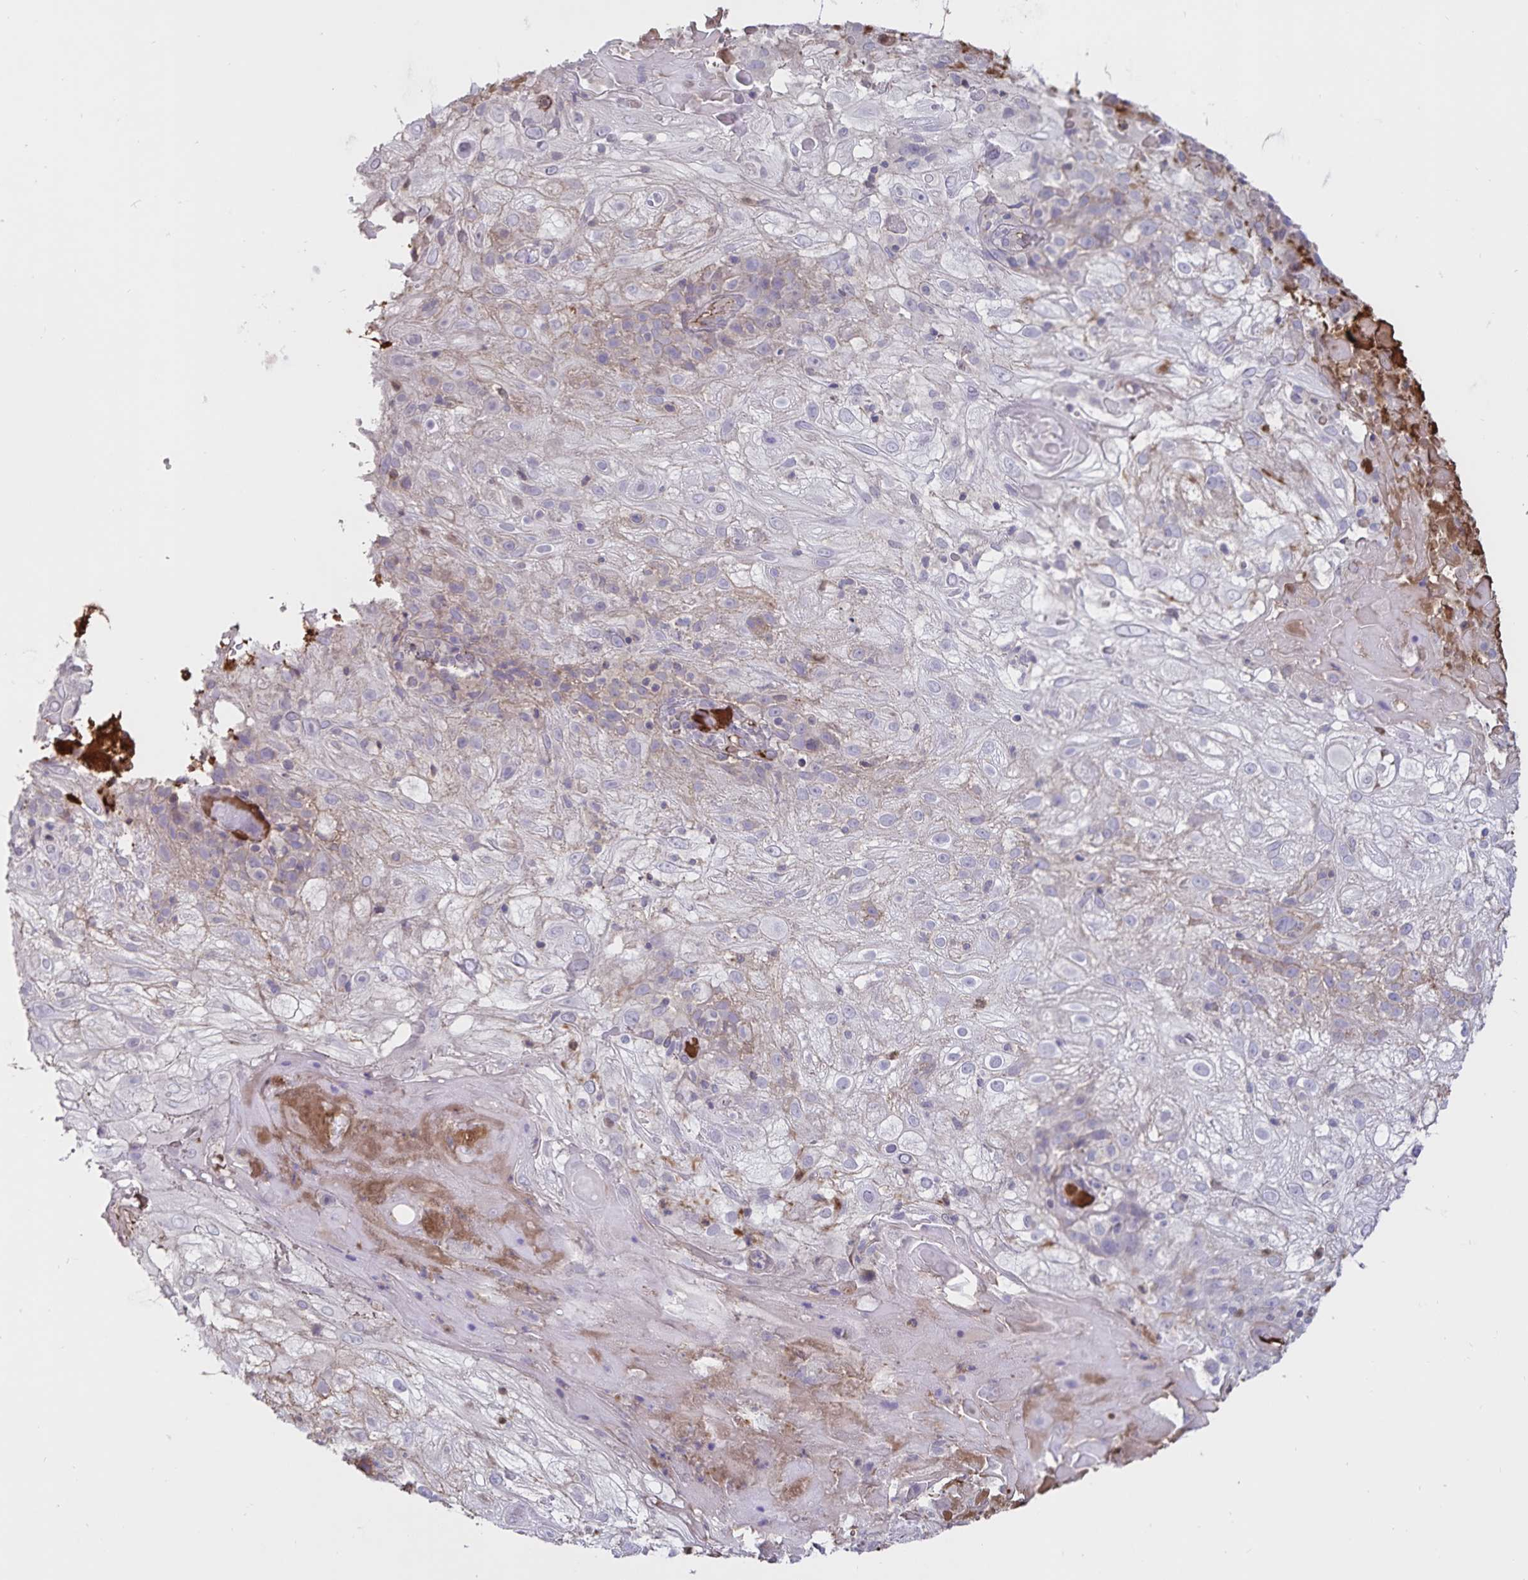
{"staining": {"intensity": "weak", "quantity": "<25%", "location": "cytoplasmic/membranous"}, "tissue": "skin cancer", "cell_type": "Tumor cells", "image_type": "cancer", "snomed": [{"axis": "morphology", "description": "Normal tissue, NOS"}, {"axis": "morphology", "description": "Squamous cell carcinoma, NOS"}, {"axis": "topography", "description": "Skin"}], "caption": "Immunohistochemistry photomicrograph of neoplastic tissue: human skin squamous cell carcinoma stained with DAB shows no significant protein expression in tumor cells.", "gene": "FGG", "patient": {"sex": "female", "age": 83}}